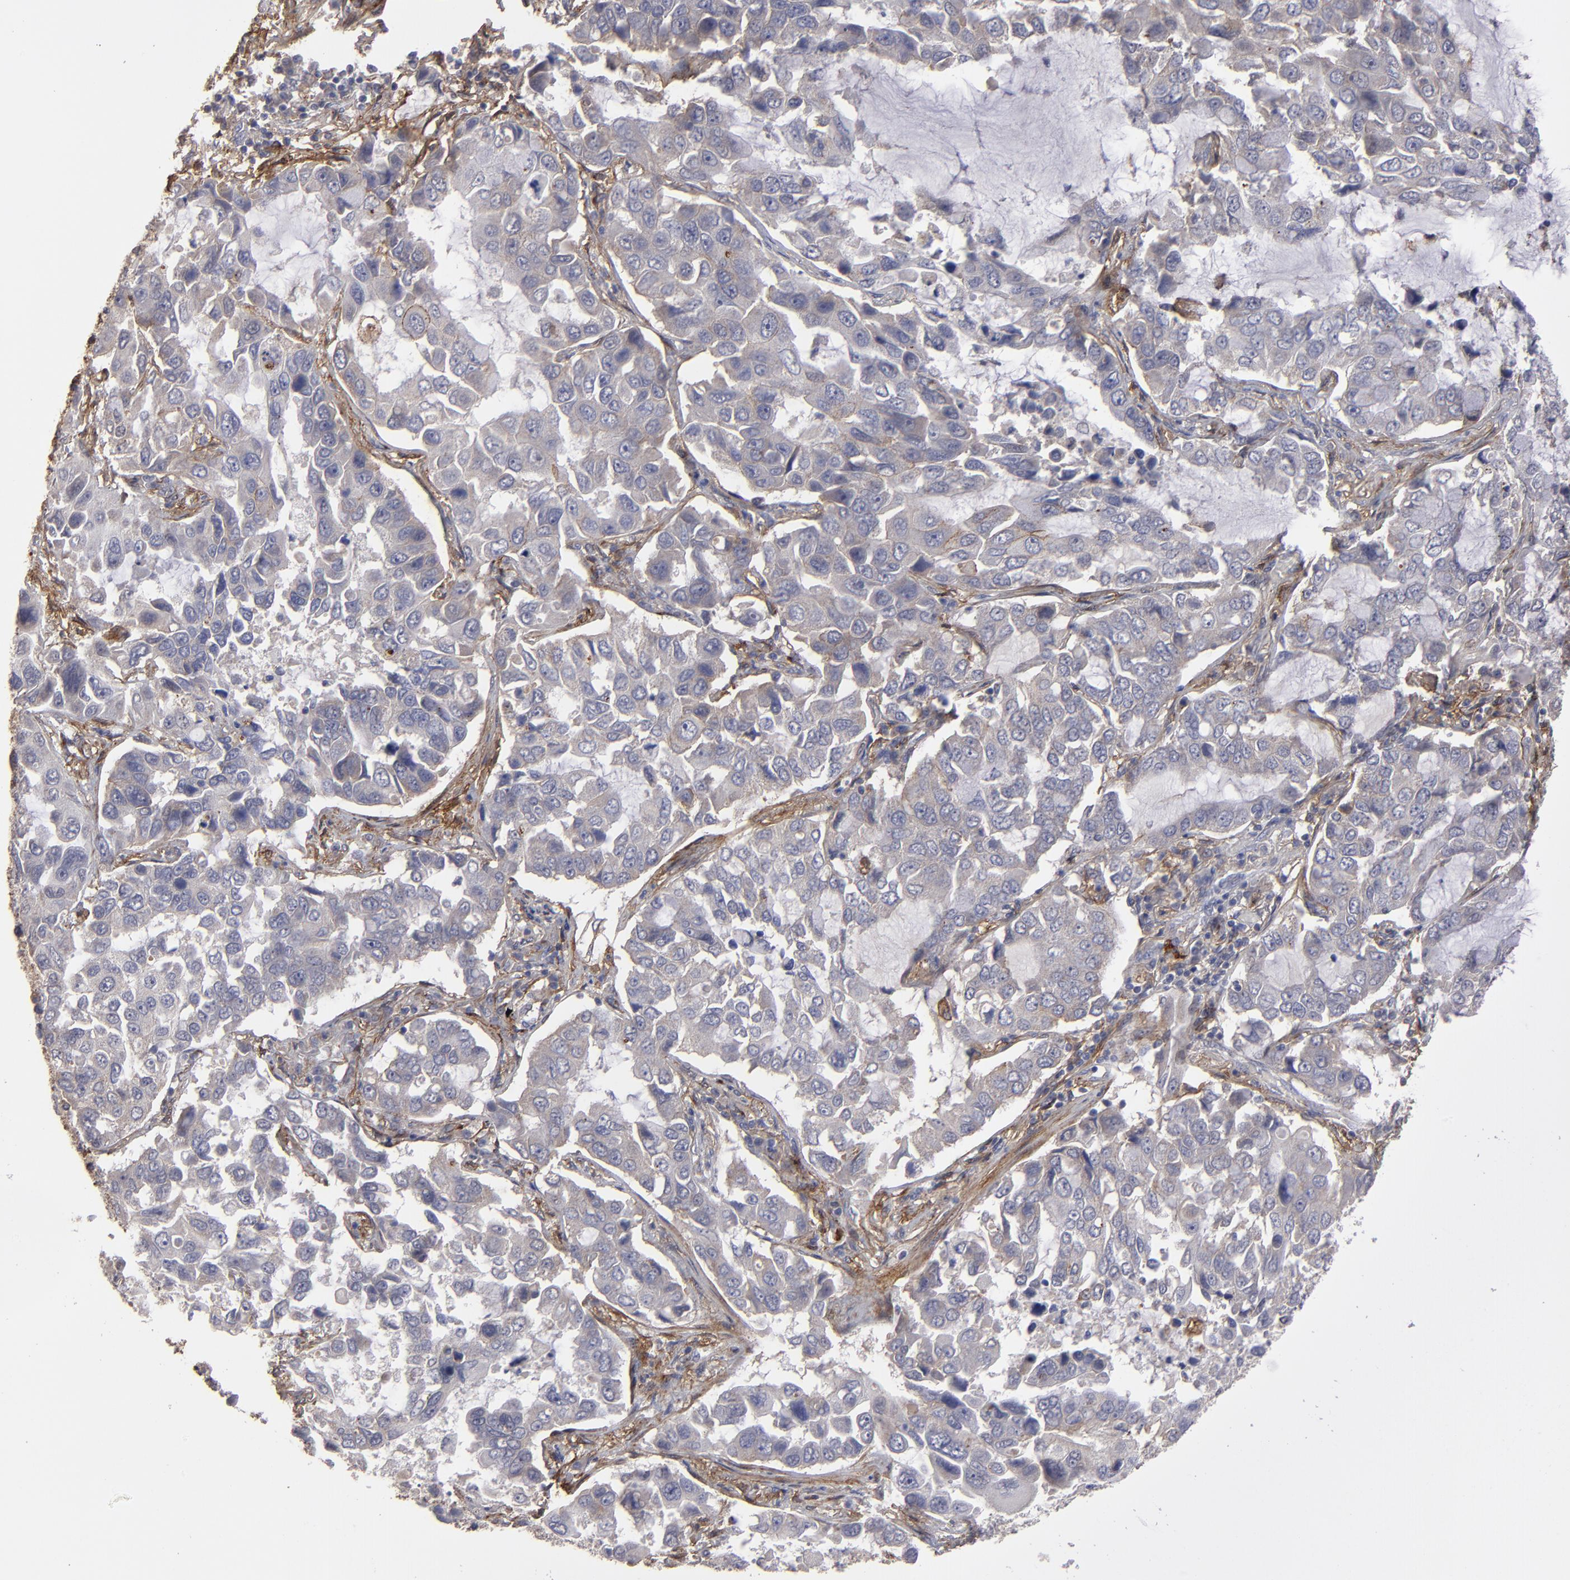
{"staining": {"intensity": "weak", "quantity": "25%-75%", "location": "cytoplasmic/membranous"}, "tissue": "lung cancer", "cell_type": "Tumor cells", "image_type": "cancer", "snomed": [{"axis": "morphology", "description": "Adenocarcinoma, NOS"}, {"axis": "topography", "description": "Lung"}], "caption": "The histopathology image reveals staining of lung cancer, revealing weak cytoplasmic/membranous protein expression (brown color) within tumor cells.", "gene": "ITGB5", "patient": {"sex": "male", "age": 64}}